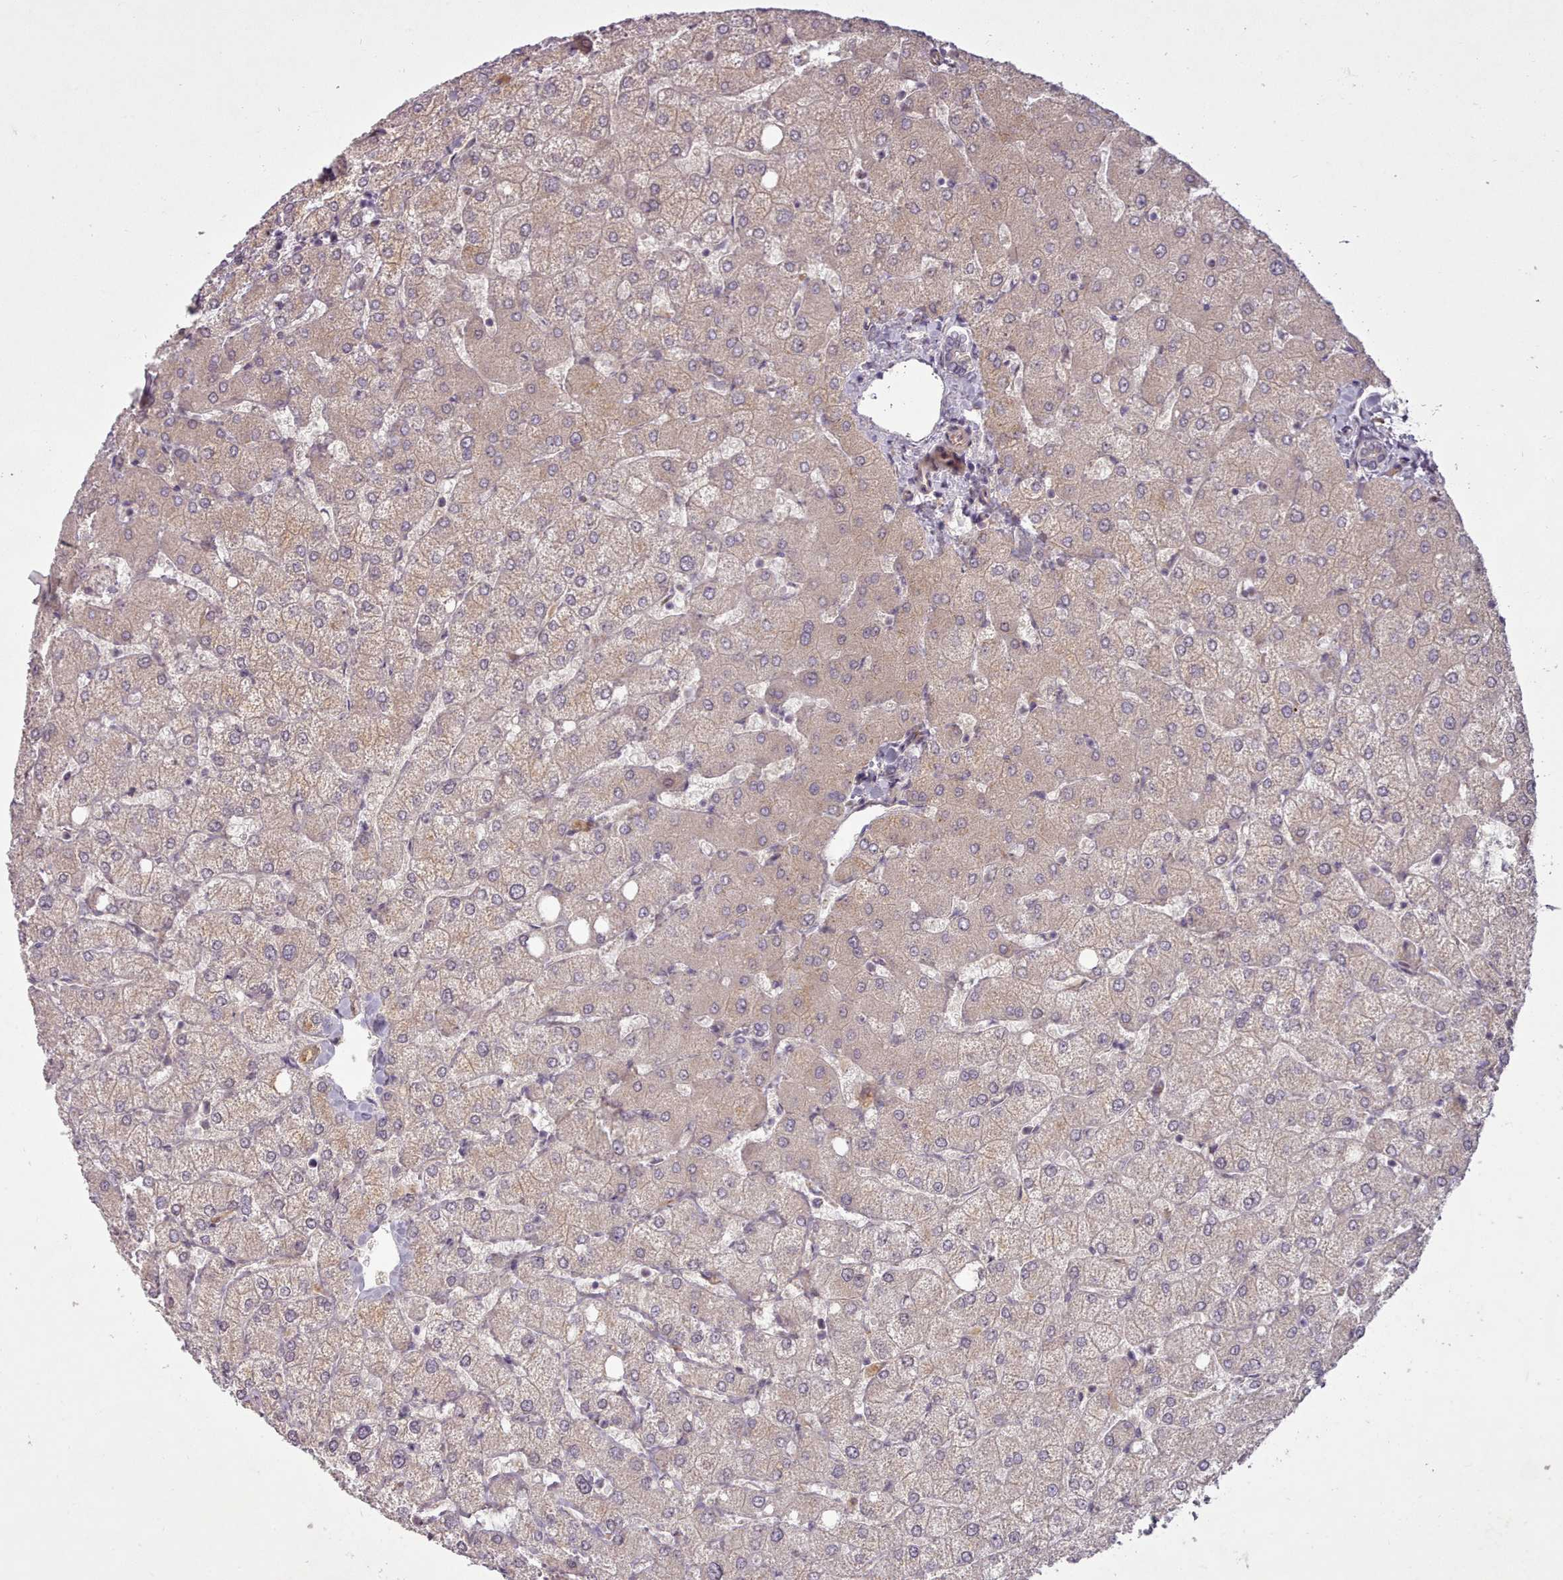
{"staining": {"intensity": "negative", "quantity": "none", "location": "none"}, "tissue": "liver", "cell_type": "Cholangiocytes", "image_type": "normal", "snomed": [{"axis": "morphology", "description": "Normal tissue, NOS"}, {"axis": "topography", "description": "Liver"}], "caption": "IHC image of unremarkable human liver stained for a protein (brown), which exhibits no expression in cholangiocytes.", "gene": "GBGT1", "patient": {"sex": "female", "age": 54}}